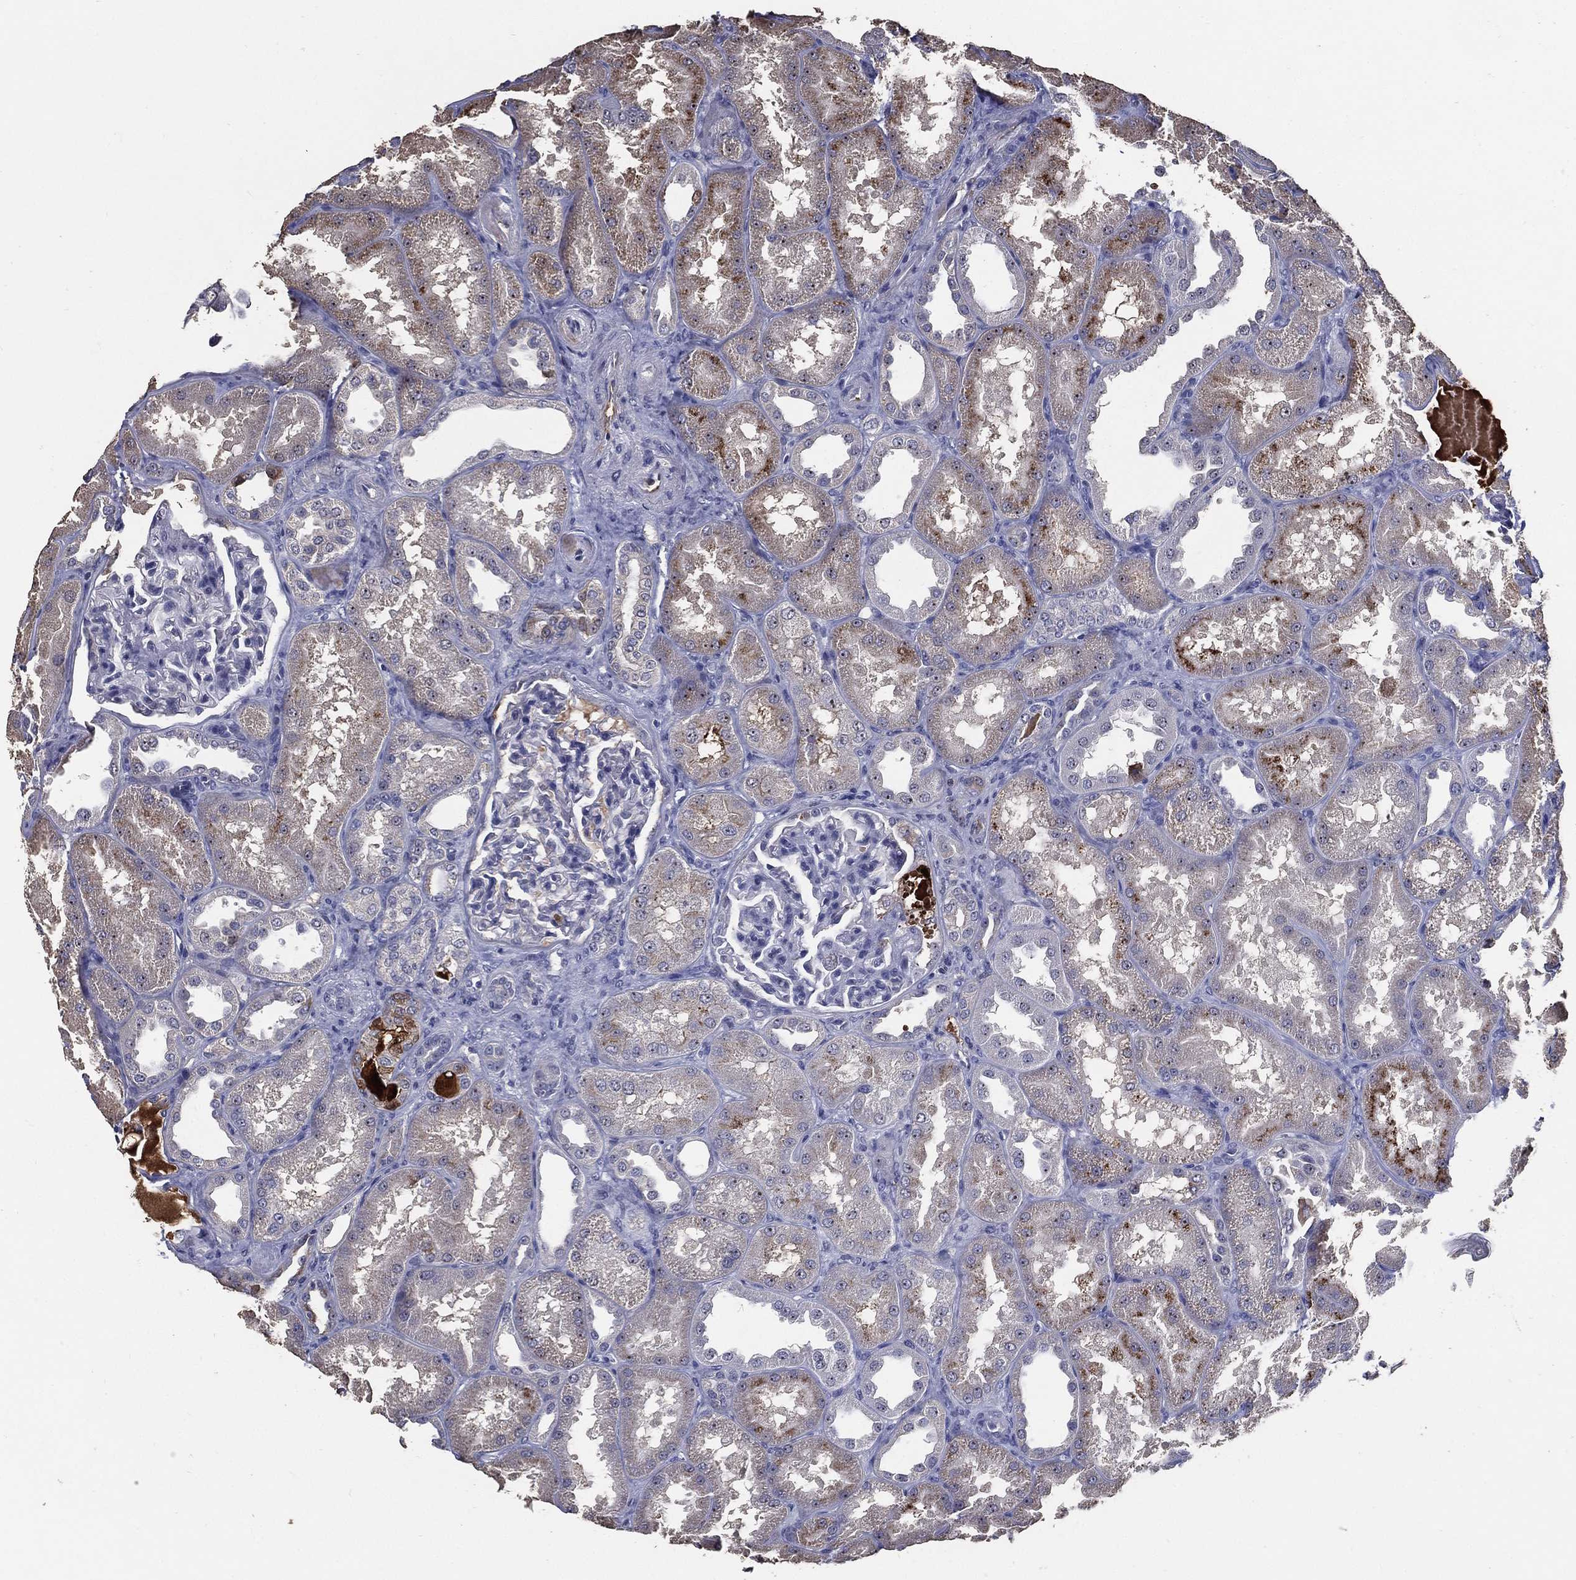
{"staining": {"intensity": "negative", "quantity": "none", "location": "none"}, "tissue": "kidney", "cell_type": "Cells in glomeruli", "image_type": "normal", "snomed": [{"axis": "morphology", "description": "Normal tissue, NOS"}, {"axis": "topography", "description": "Kidney"}], "caption": "DAB (3,3'-diaminobenzidine) immunohistochemical staining of normal human kidney demonstrates no significant staining in cells in glomeruli.", "gene": "EFNA1", "patient": {"sex": "male", "age": 61}}